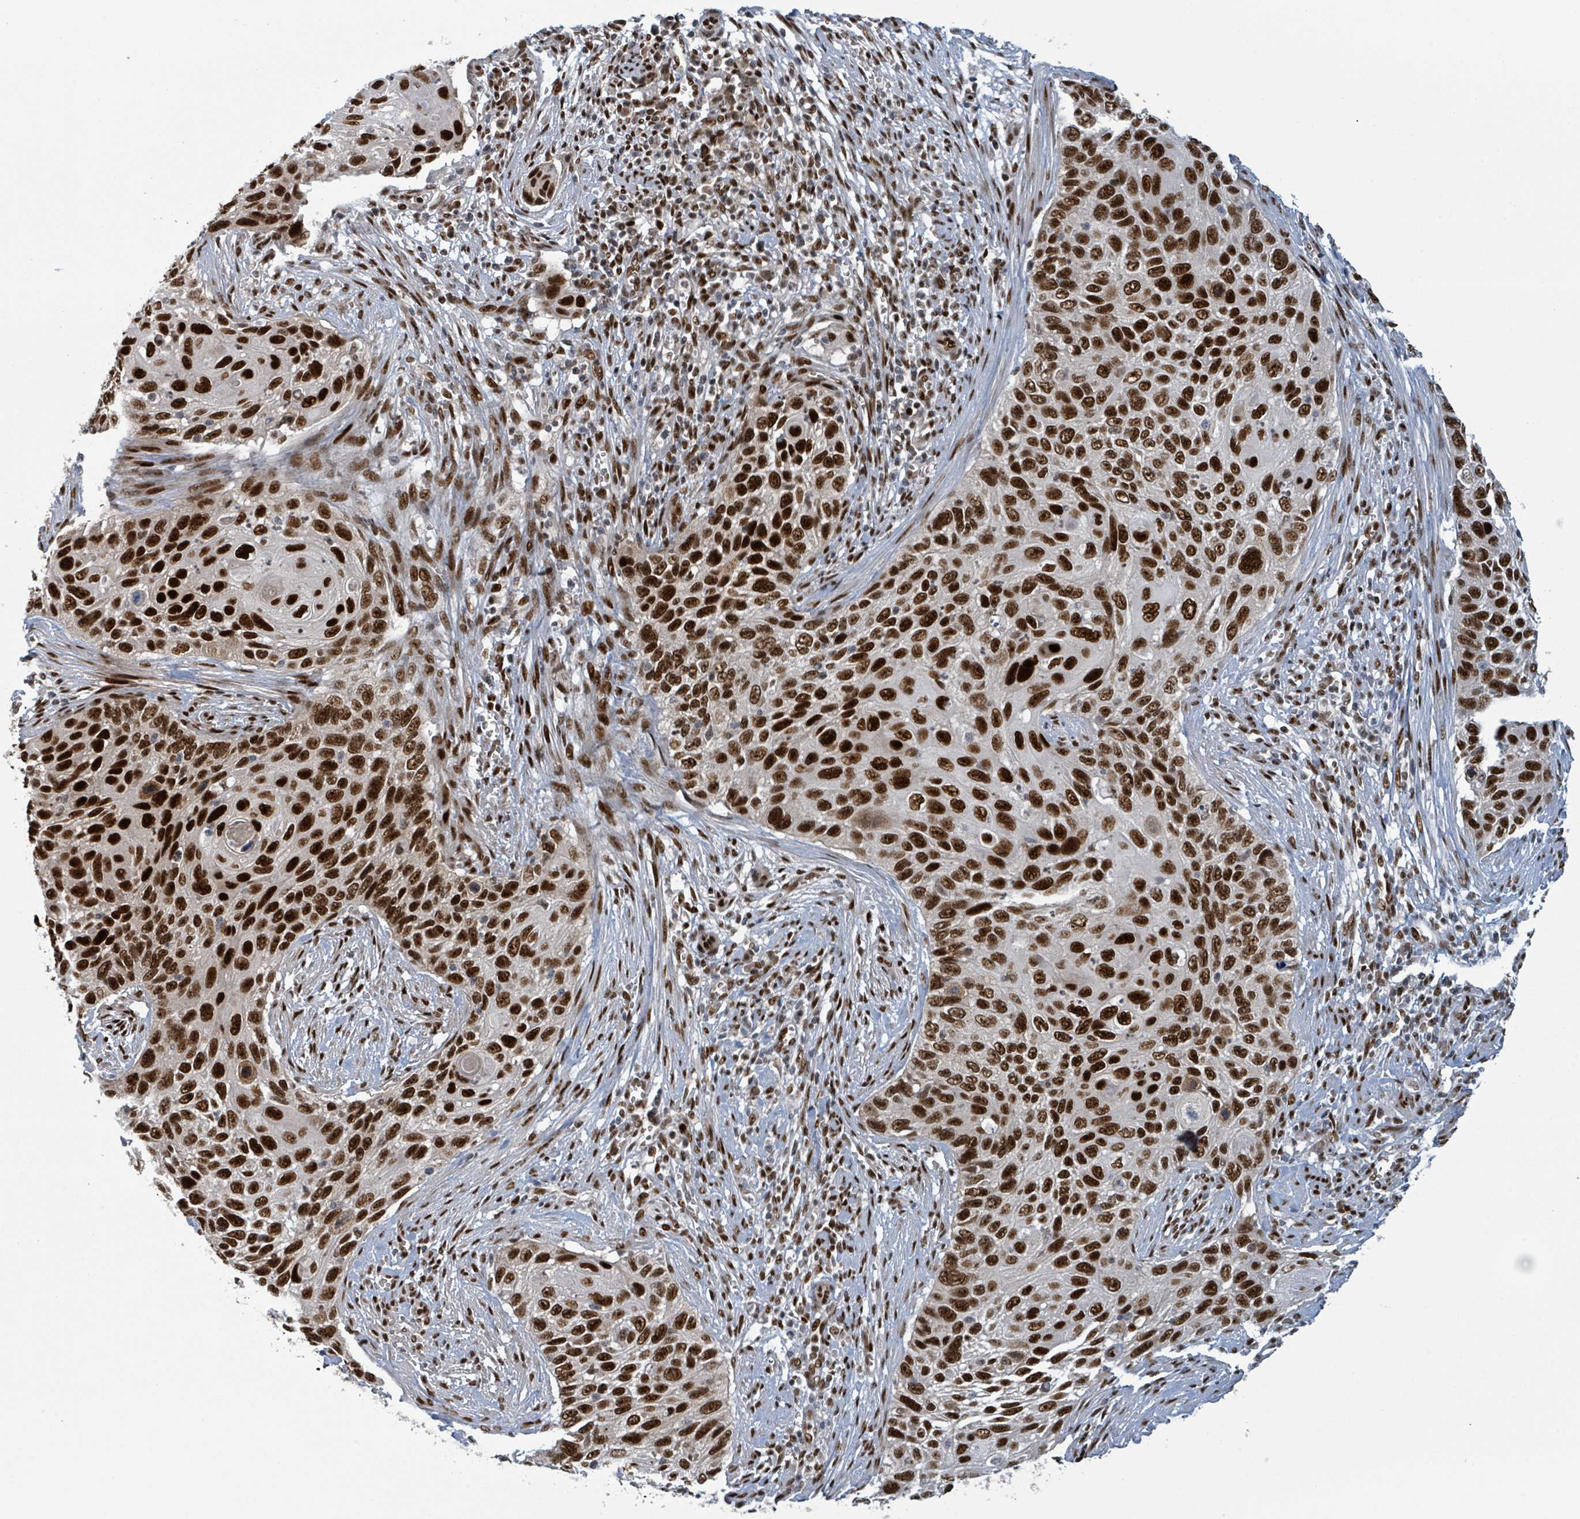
{"staining": {"intensity": "strong", "quantity": ">75%", "location": "nuclear"}, "tissue": "cervical cancer", "cell_type": "Tumor cells", "image_type": "cancer", "snomed": [{"axis": "morphology", "description": "Squamous cell carcinoma, NOS"}, {"axis": "topography", "description": "Cervix"}], "caption": "This micrograph reveals IHC staining of human cervical squamous cell carcinoma, with high strong nuclear staining in about >75% of tumor cells.", "gene": "KLF3", "patient": {"sex": "female", "age": 70}}